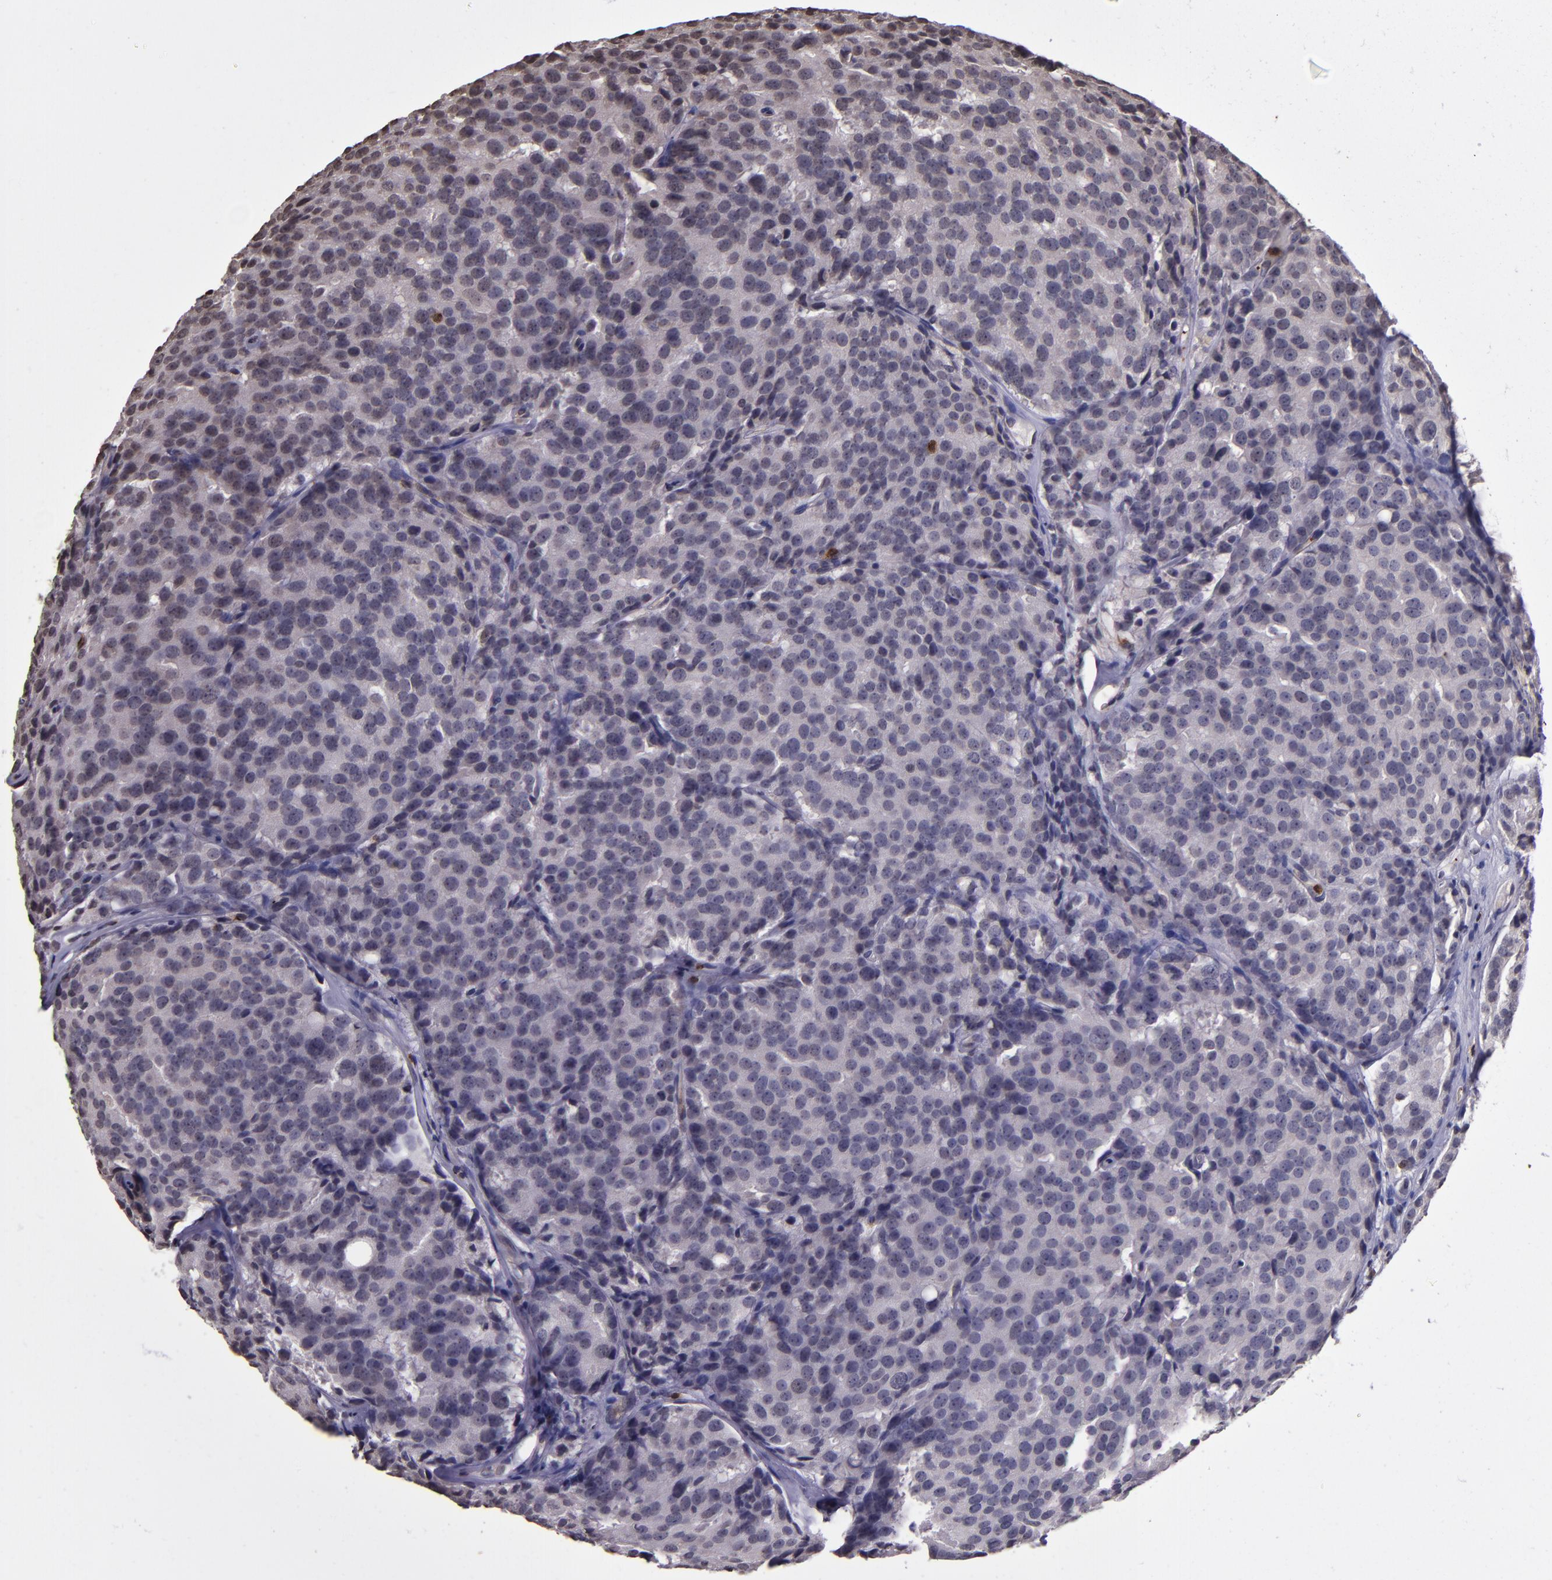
{"staining": {"intensity": "negative", "quantity": "none", "location": "none"}, "tissue": "prostate cancer", "cell_type": "Tumor cells", "image_type": "cancer", "snomed": [{"axis": "morphology", "description": "Adenocarcinoma, High grade"}, {"axis": "topography", "description": "Prostate"}], "caption": "Tumor cells show no significant protein expression in prostate cancer (high-grade adenocarcinoma).", "gene": "SLC2A3", "patient": {"sex": "male", "age": 64}}